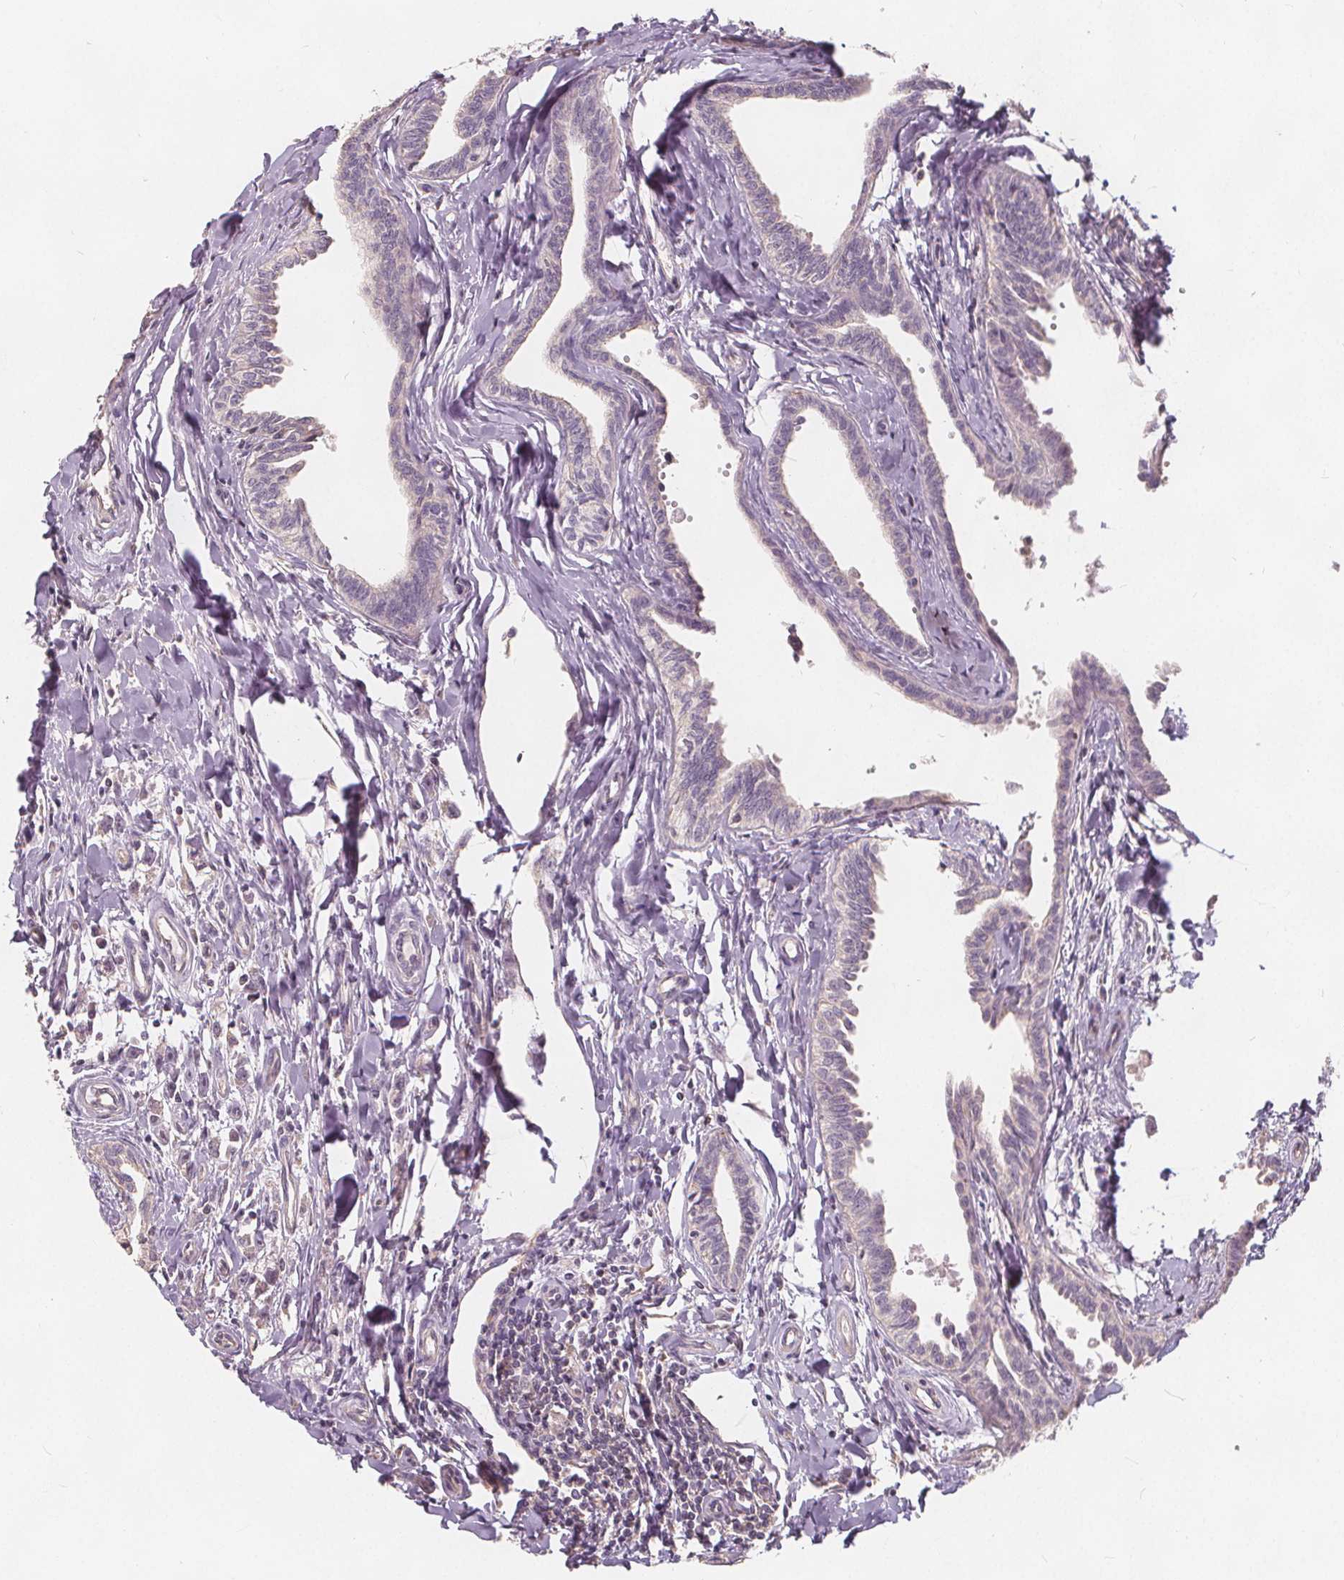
{"staining": {"intensity": "negative", "quantity": "none", "location": "none"}, "tissue": "testis cancer", "cell_type": "Tumor cells", "image_type": "cancer", "snomed": [{"axis": "morphology", "description": "Carcinoma, Embryonal, NOS"}, {"axis": "morphology", "description": "Teratoma, malignant, NOS"}, {"axis": "topography", "description": "Testis"}], "caption": "The IHC image has no significant staining in tumor cells of teratoma (malignant) (testis) tissue.", "gene": "DRC3", "patient": {"sex": "male", "age": 24}}